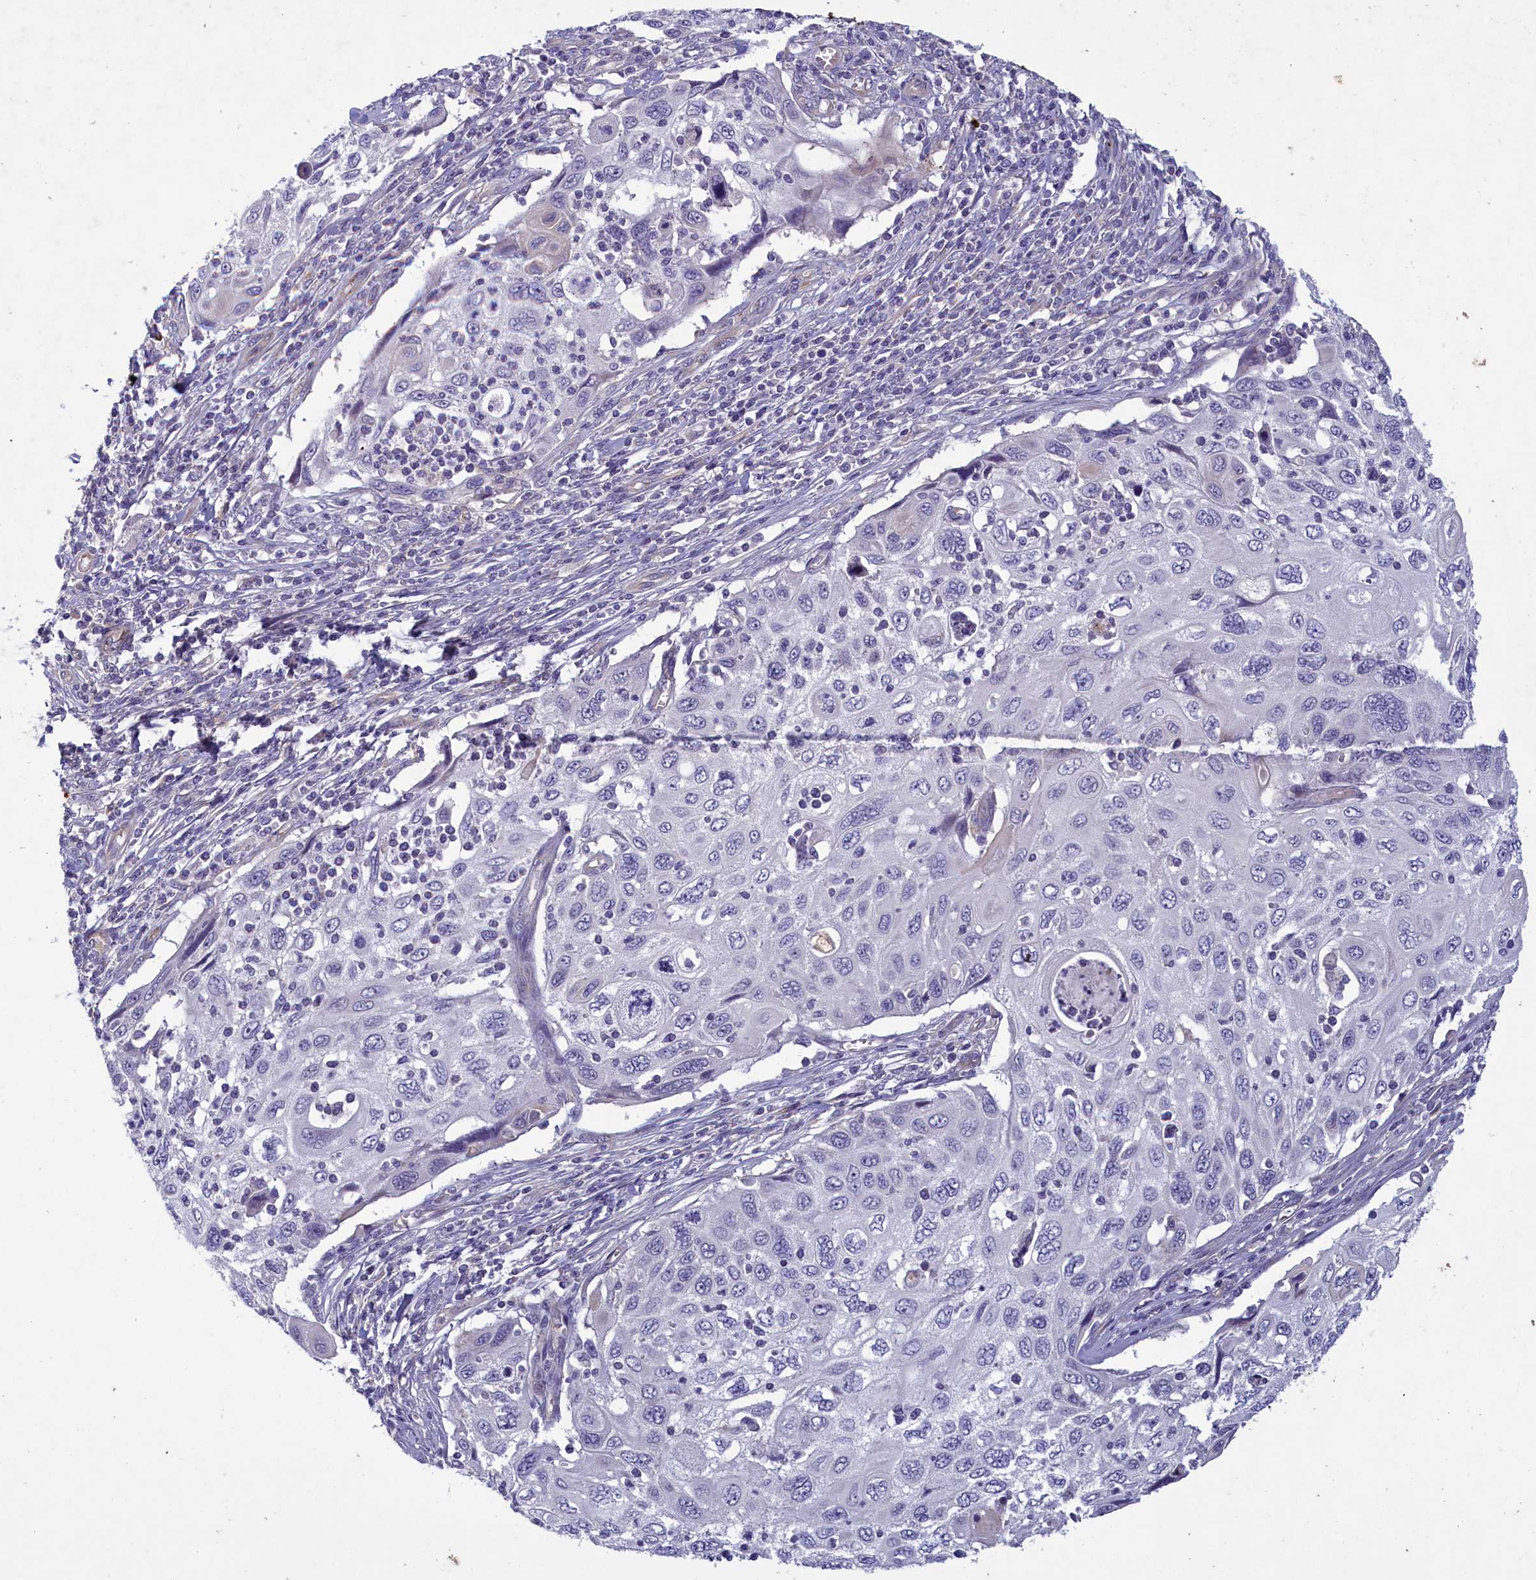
{"staining": {"intensity": "negative", "quantity": "none", "location": "none"}, "tissue": "cervical cancer", "cell_type": "Tumor cells", "image_type": "cancer", "snomed": [{"axis": "morphology", "description": "Squamous cell carcinoma, NOS"}, {"axis": "topography", "description": "Cervix"}], "caption": "This photomicrograph is of squamous cell carcinoma (cervical) stained with immunohistochemistry (IHC) to label a protein in brown with the nuclei are counter-stained blue. There is no staining in tumor cells.", "gene": "PLEKHG6", "patient": {"sex": "female", "age": 70}}